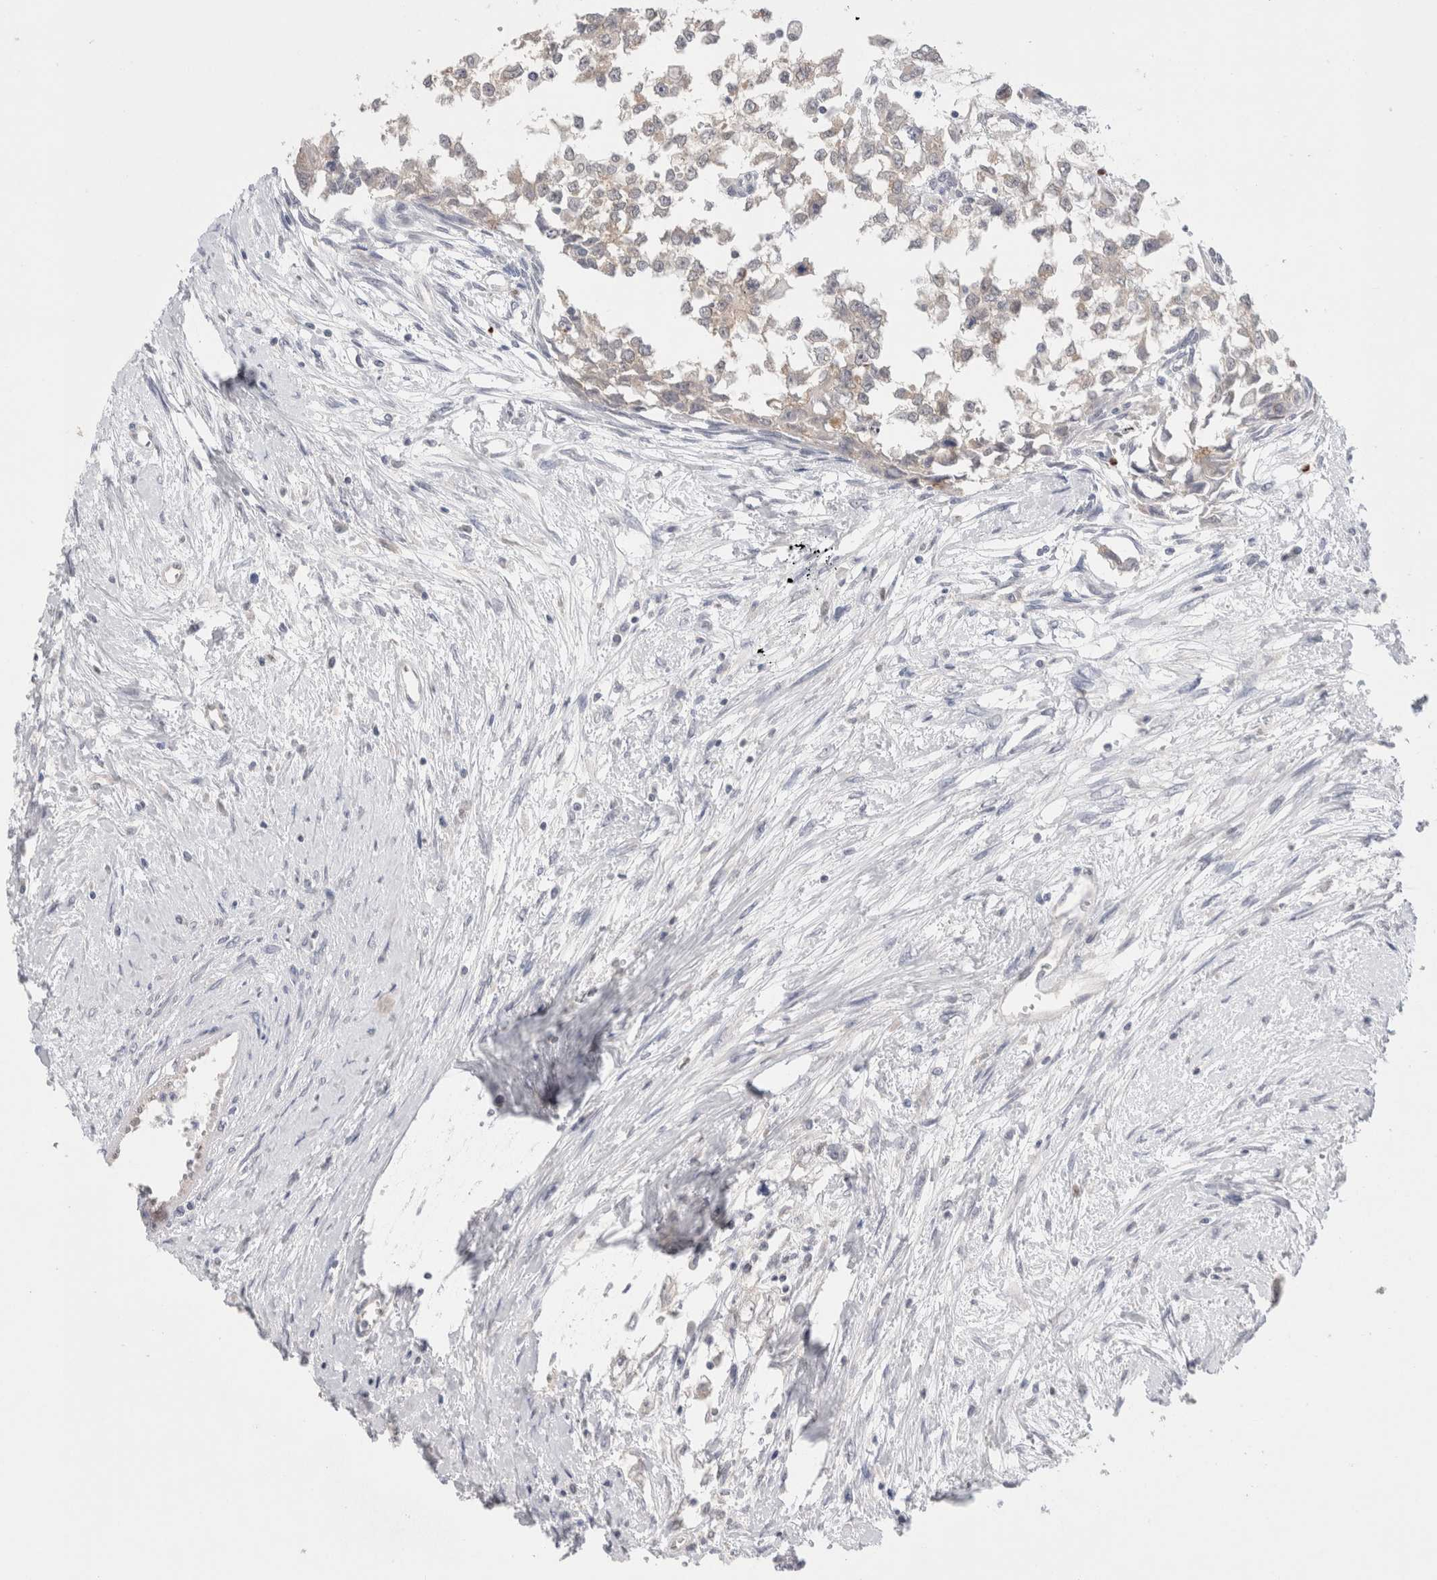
{"staining": {"intensity": "negative", "quantity": "none", "location": "none"}, "tissue": "testis cancer", "cell_type": "Tumor cells", "image_type": "cancer", "snomed": [{"axis": "morphology", "description": "Seminoma, NOS"}, {"axis": "morphology", "description": "Carcinoma, Embryonal, NOS"}, {"axis": "topography", "description": "Testis"}], "caption": "Protein analysis of testis cancer reveals no significant staining in tumor cells.", "gene": "NDOR1", "patient": {"sex": "male", "age": 51}}